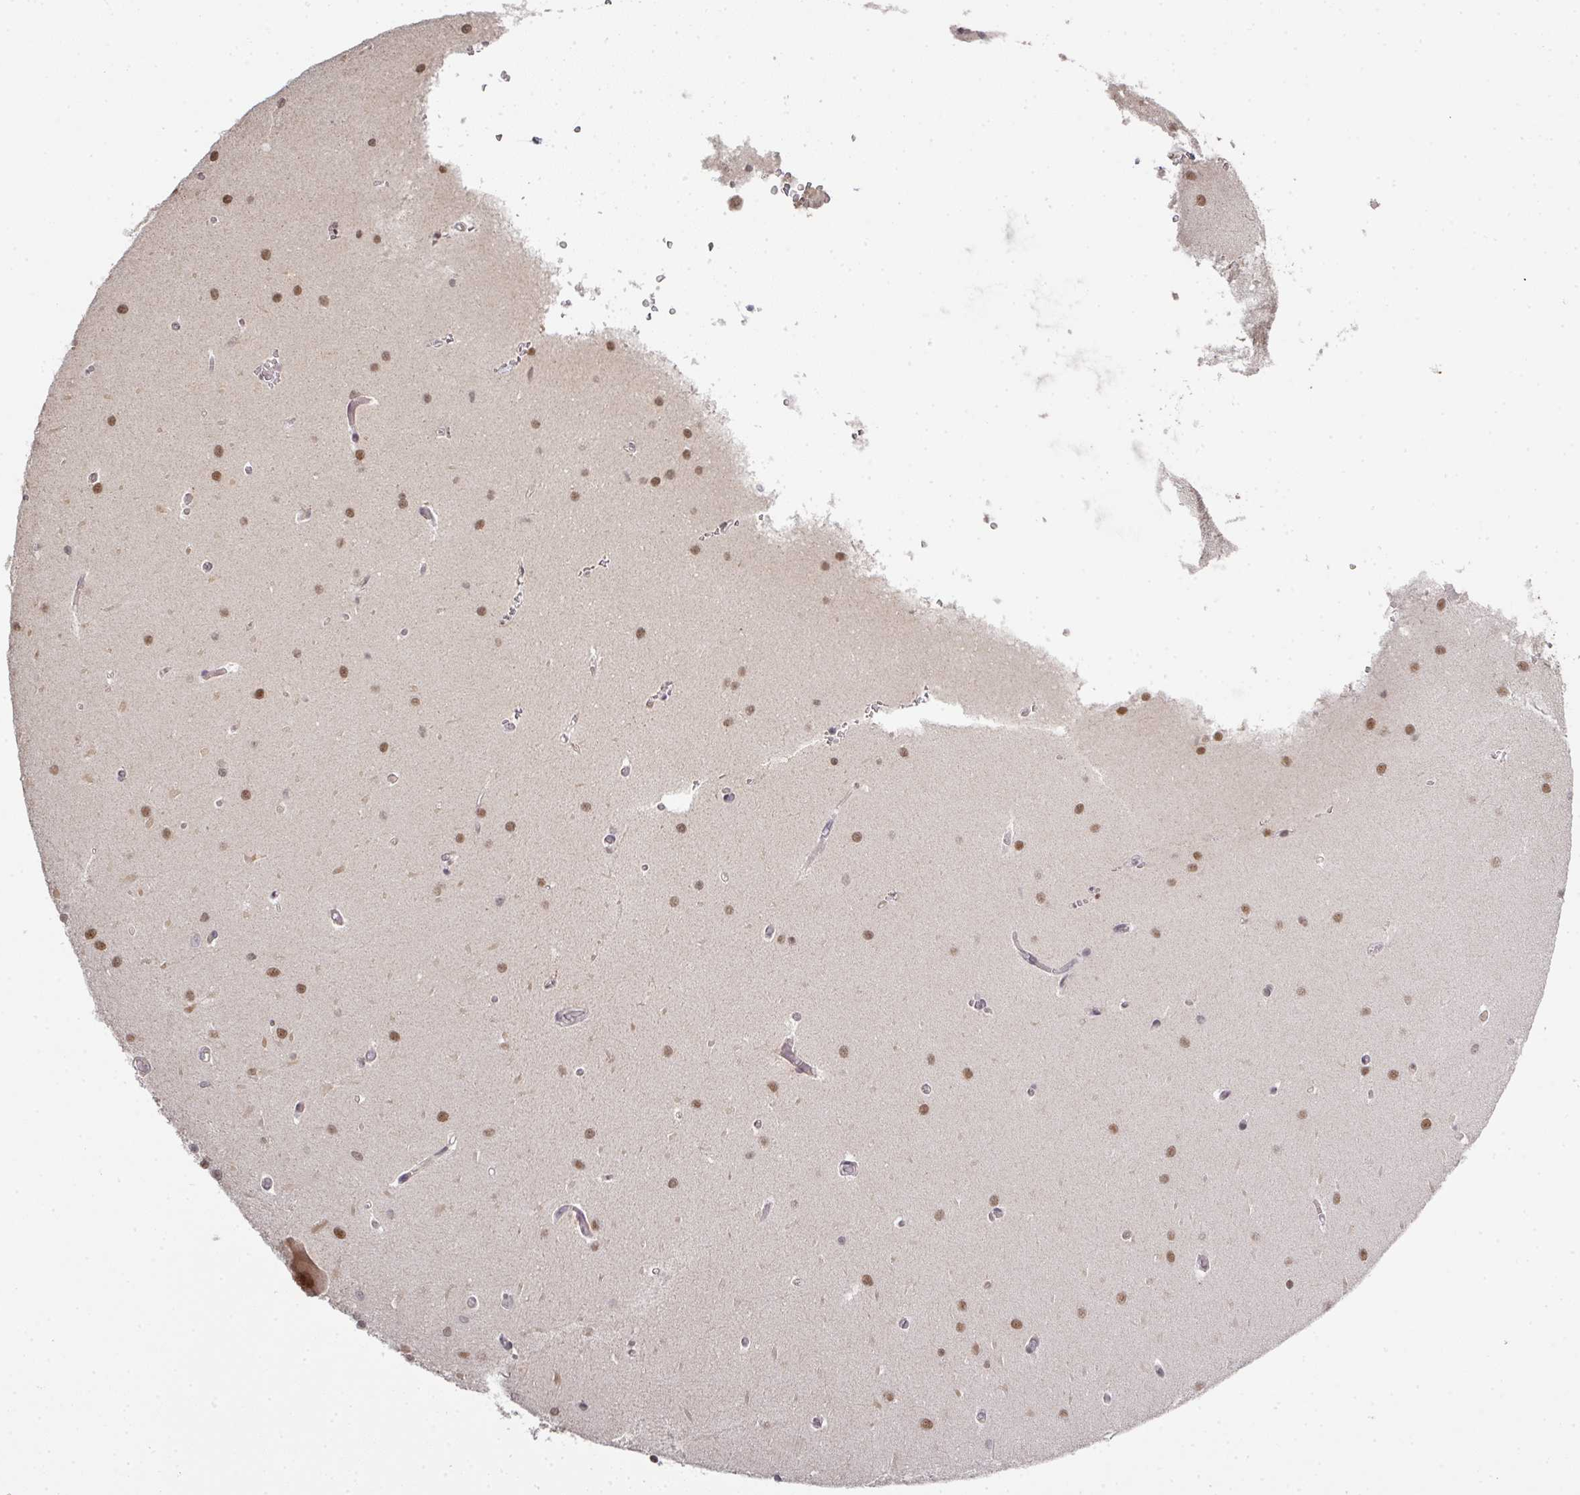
{"staining": {"intensity": "negative", "quantity": "none", "location": "none"}, "tissue": "cerebellum", "cell_type": "Cells in granular layer", "image_type": "normal", "snomed": [{"axis": "morphology", "description": "Normal tissue, NOS"}, {"axis": "topography", "description": "Cerebellum"}], "caption": "This is an immunohistochemistry histopathology image of normal cerebellum. There is no expression in cells in granular layer.", "gene": "GTF2H3", "patient": {"sex": "male", "age": 37}}